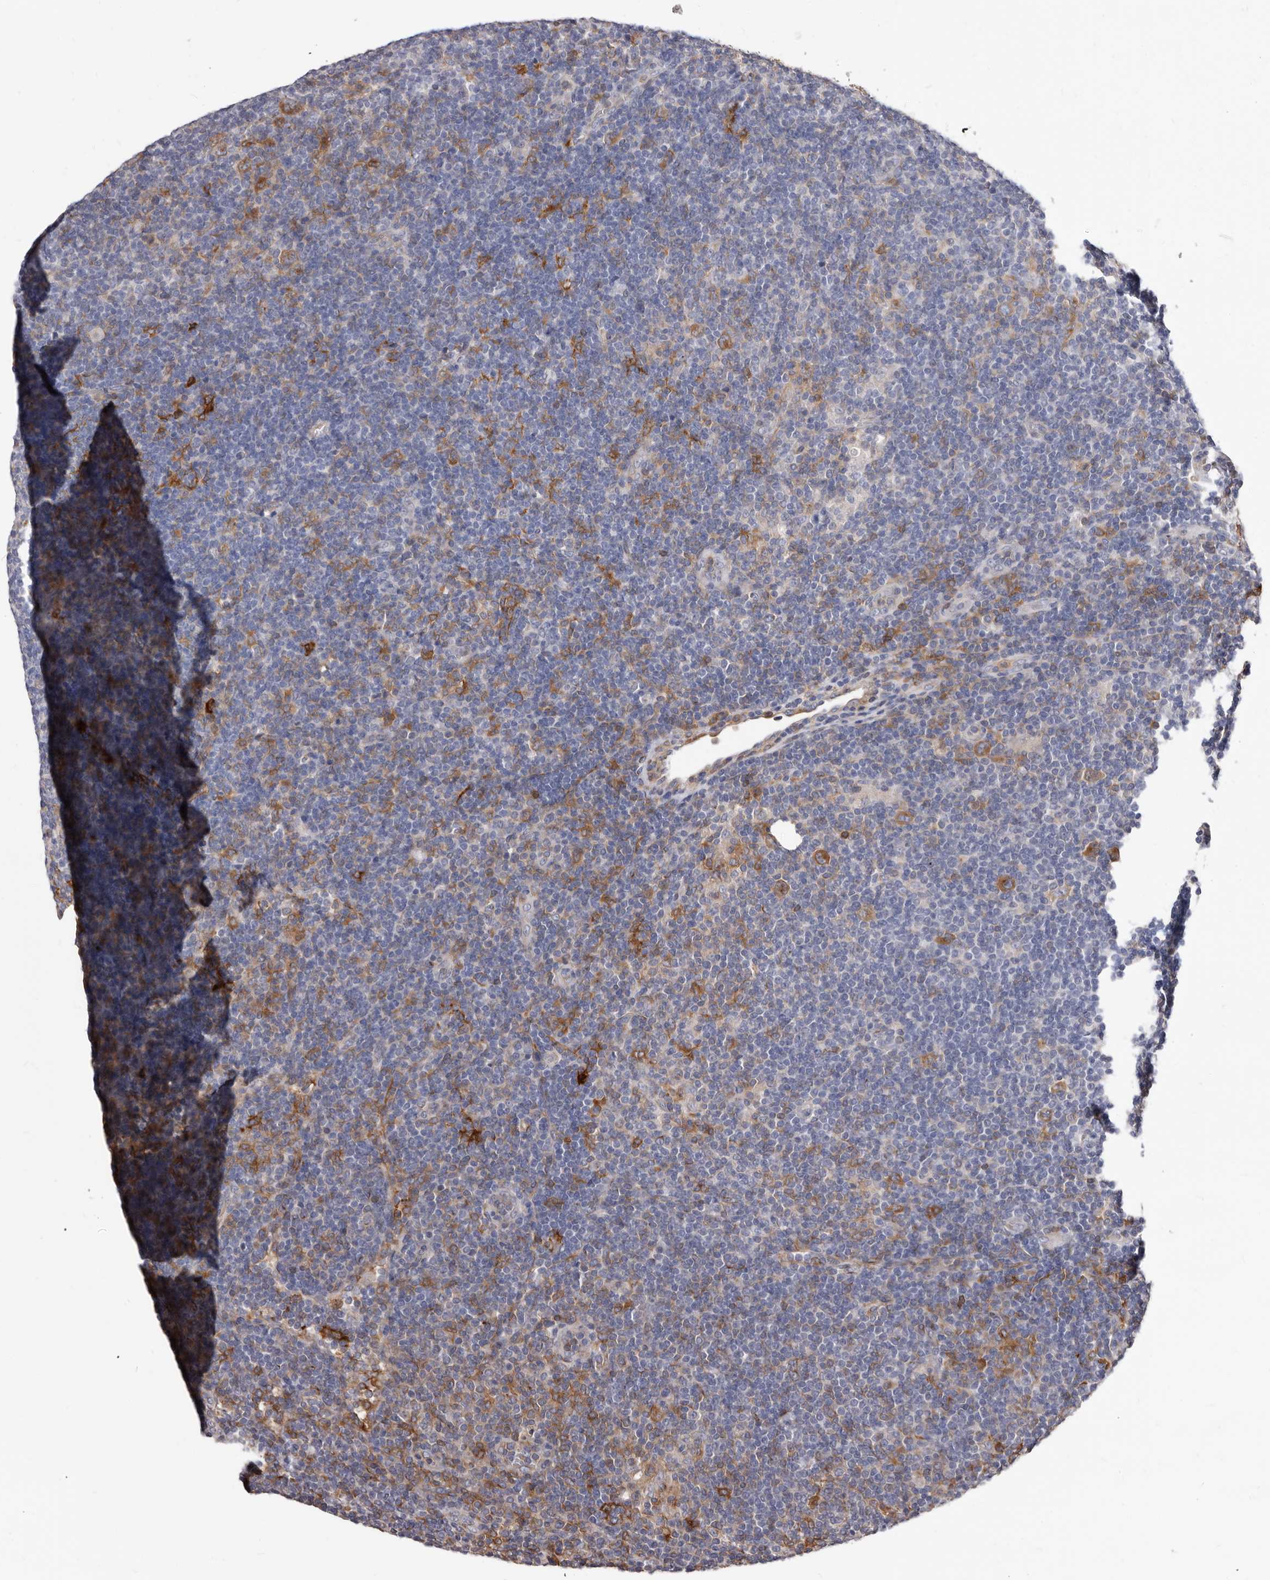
{"staining": {"intensity": "moderate", "quantity": ">75%", "location": "cytoplasmic/membranous"}, "tissue": "lymphoma", "cell_type": "Tumor cells", "image_type": "cancer", "snomed": [{"axis": "morphology", "description": "Hodgkin's disease, NOS"}, {"axis": "topography", "description": "Lymph node"}], "caption": "A histopathology image of human Hodgkin's disease stained for a protein shows moderate cytoplasmic/membranous brown staining in tumor cells. Ihc stains the protein in brown and the nuclei are stained blue.", "gene": "NIBAN1", "patient": {"sex": "female", "age": 57}}